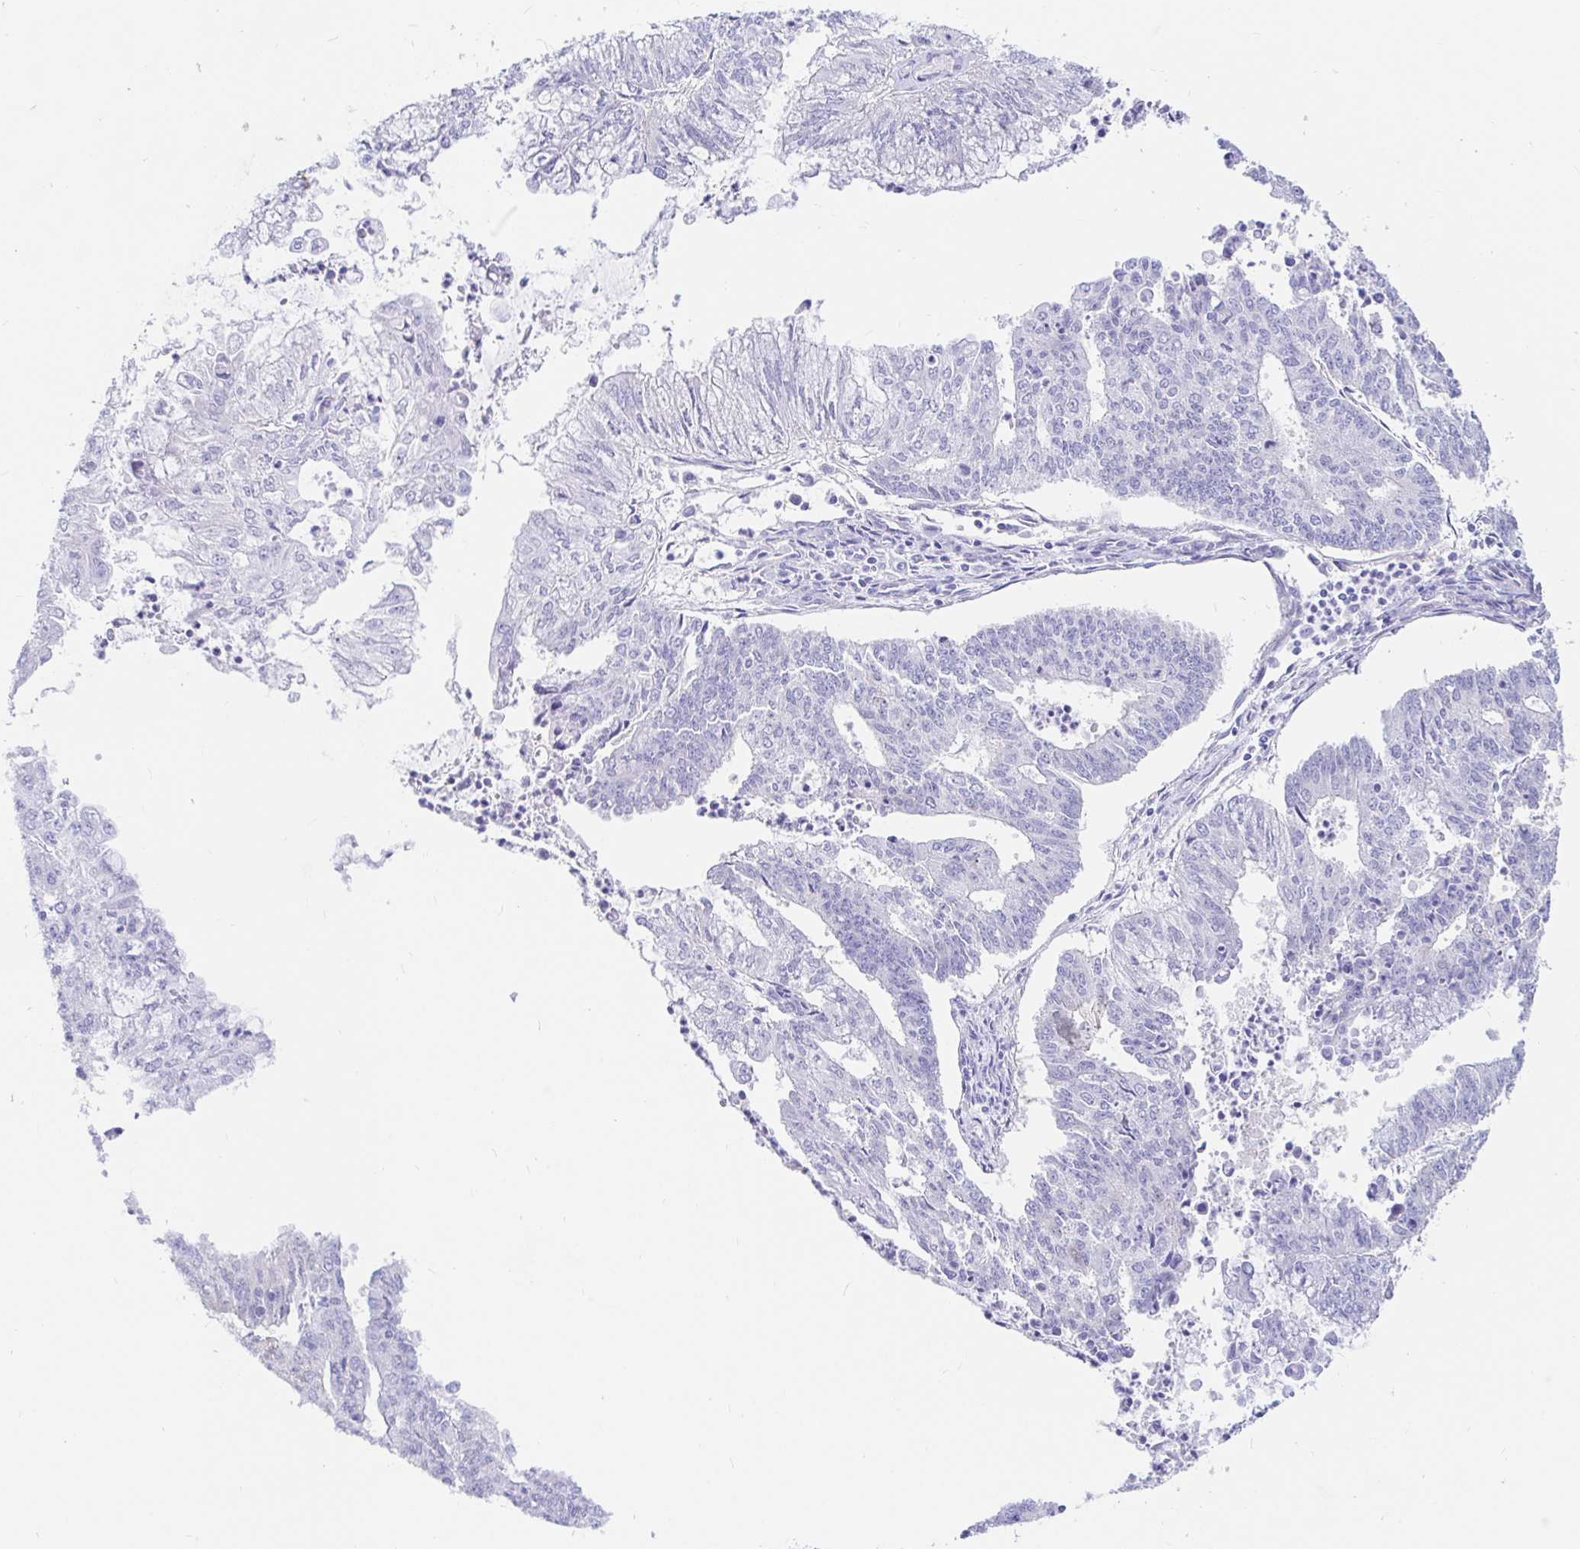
{"staining": {"intensity": "moderate", "quantity": "<25%", "location": "cytoplasmic/membranous,nuclear"}, "tissue": "endometrial cancer", "cell_type": "Tumor cells", "image_type": "cancer", "snomed": [{"axis": "morphology", "description": "Adenocarcinoma, NOS"}, {"axis": "topography", "description": "Endometrium"}], "caption": "Immunohistochemistry (IHC) of endometrial cancer demonstrates low levels of moderate cytoplasmic/membranous and nuclear staining in approximately <25% of tumor cells.", "gene": "PPP1R1B", "patient": {"sex": "female", "age": 61}}